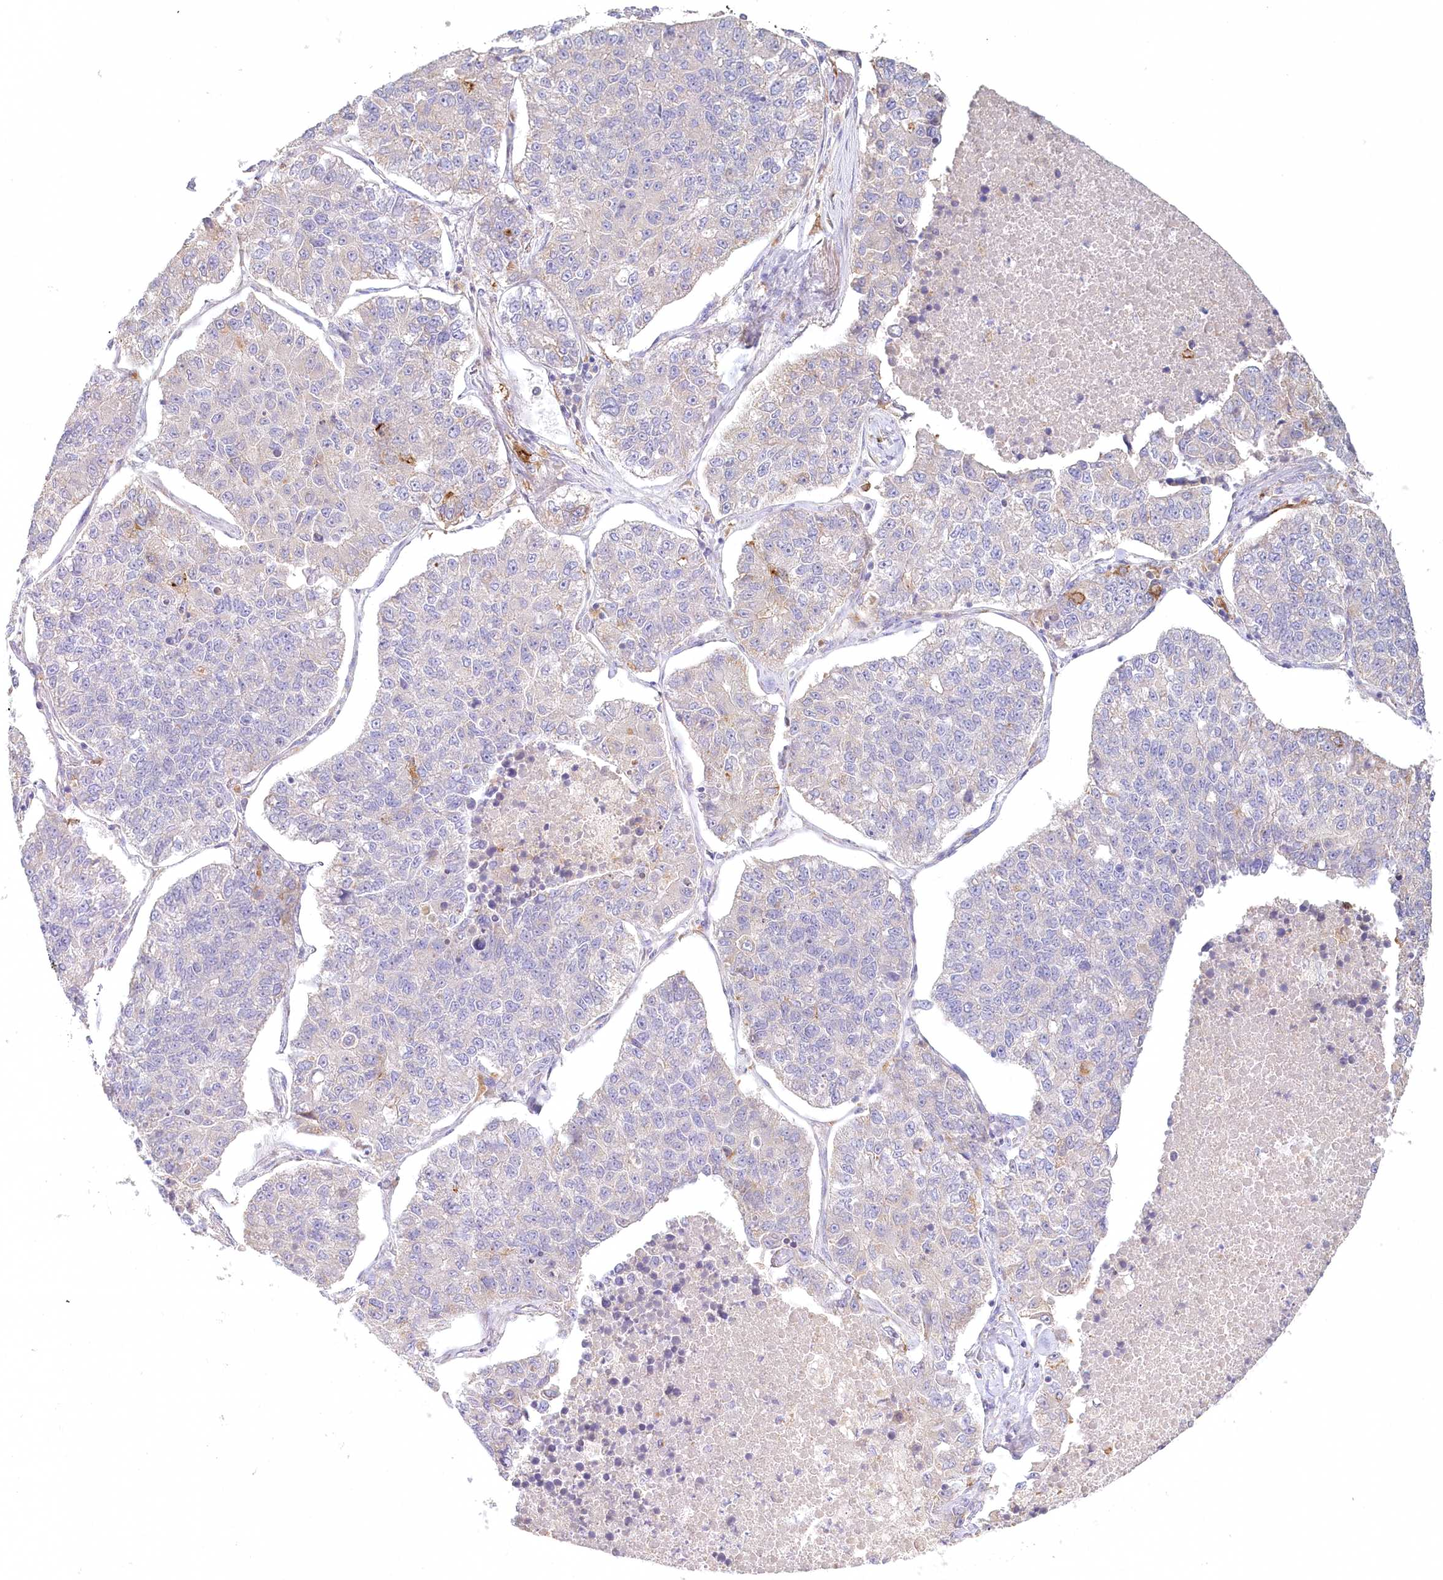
{"staining": {"intensity": "negative", "quantity": "none", "location": "none"}, "tissue": "lung cancer", "cell_type": "Tumor cells", "image_type": "cancer", "snomed": [{"axis": "morphology", "description": "Adenocarcinoma, NOS"}, {"axis": "topography", "description": "Lung"}], "caption": "Immunohistochemistry (IHC) of human lung cancer exhibits no positivity in tumor cells.", "gene": "VSIG1", "patient": {"sex": "male", "age": 49}}